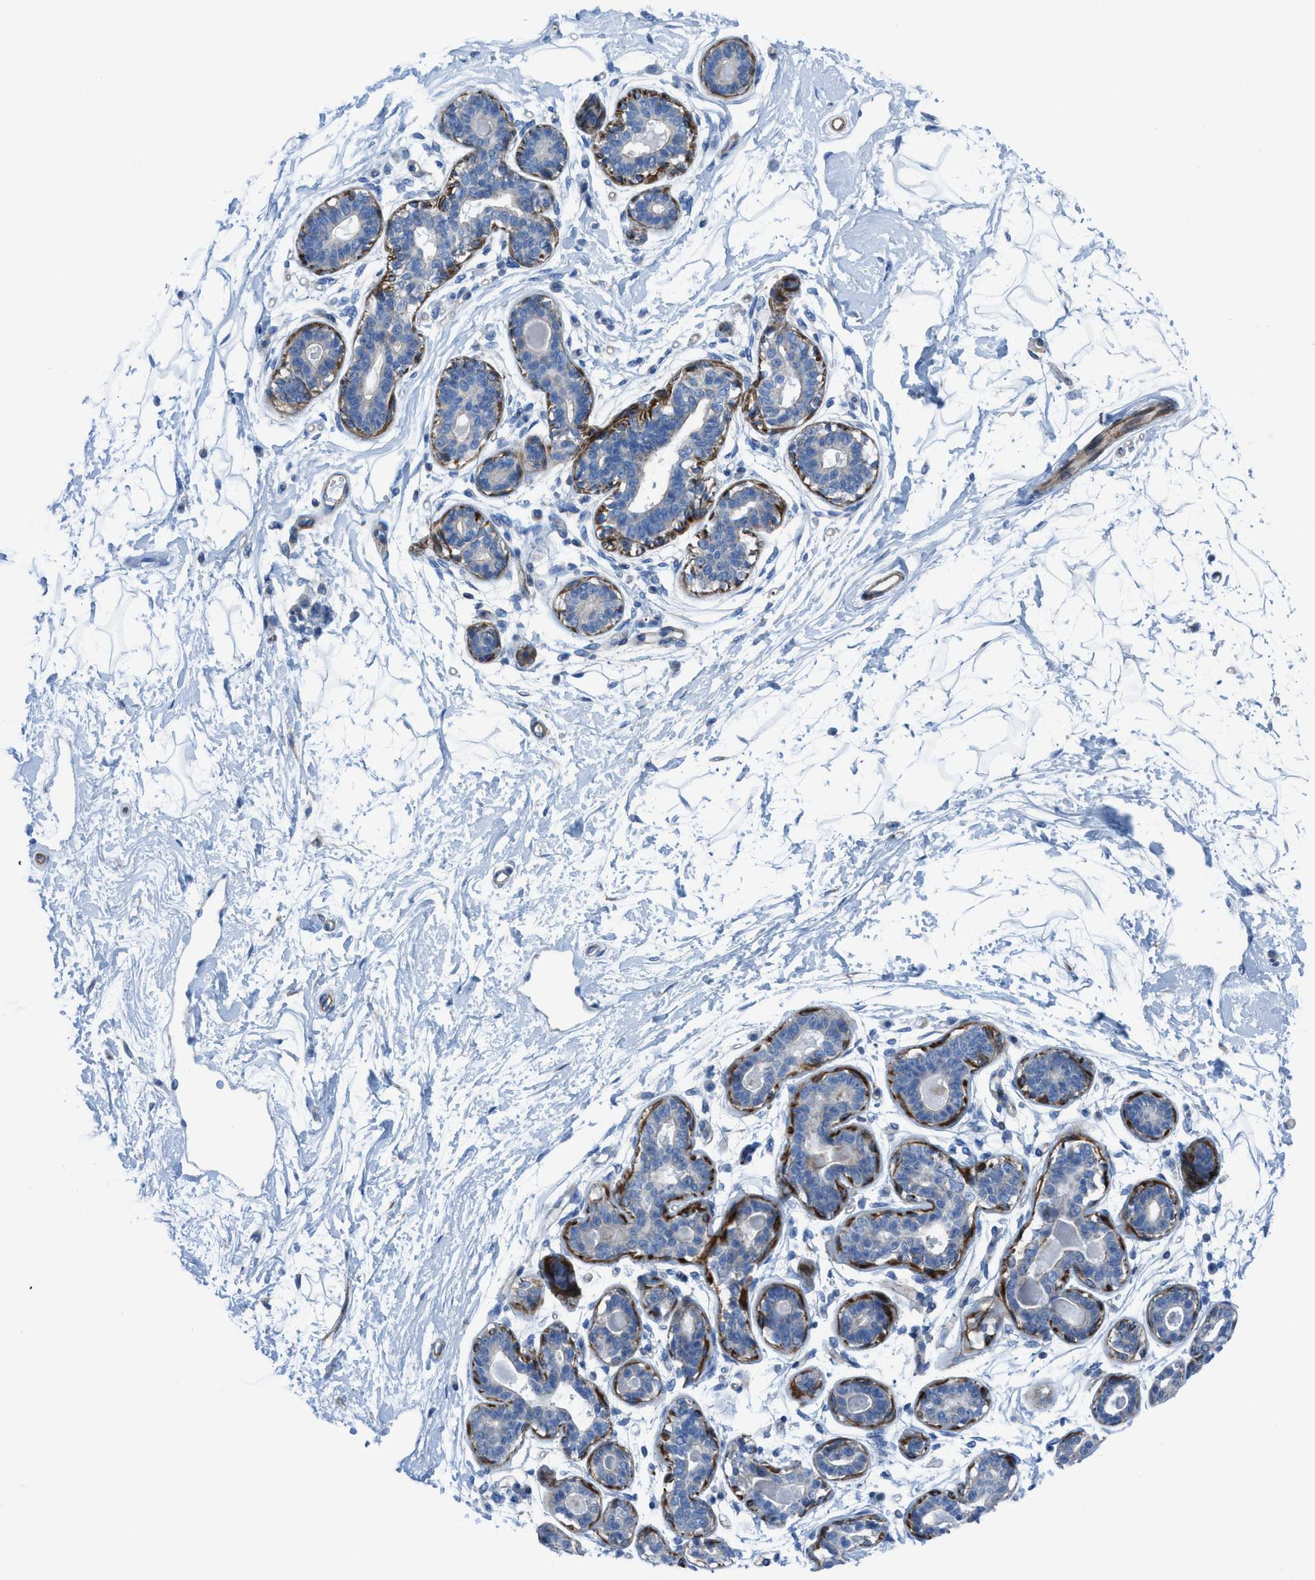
{"staining": {"intensity": "negative", "quantity": "none", "location": "none"}, "tissue": "breast", "cell_type": "Adipocytes", "image_type": "normal", "snomed": [{"axis": "morphology", "description": "Normal tissue, NOS"}, {"axis": "topography", "description": "Breast"}], "caption": "Adipocytes show no significant protein staining in unremarkable breast. (Stains: DAB immunohistochemistry (IHC) with hematoxylin counter stain, Microscopy: brightfield microscopy at high magnification).", "gene": "KCNH7", "patient": {"sex": "female", "age": 45}}